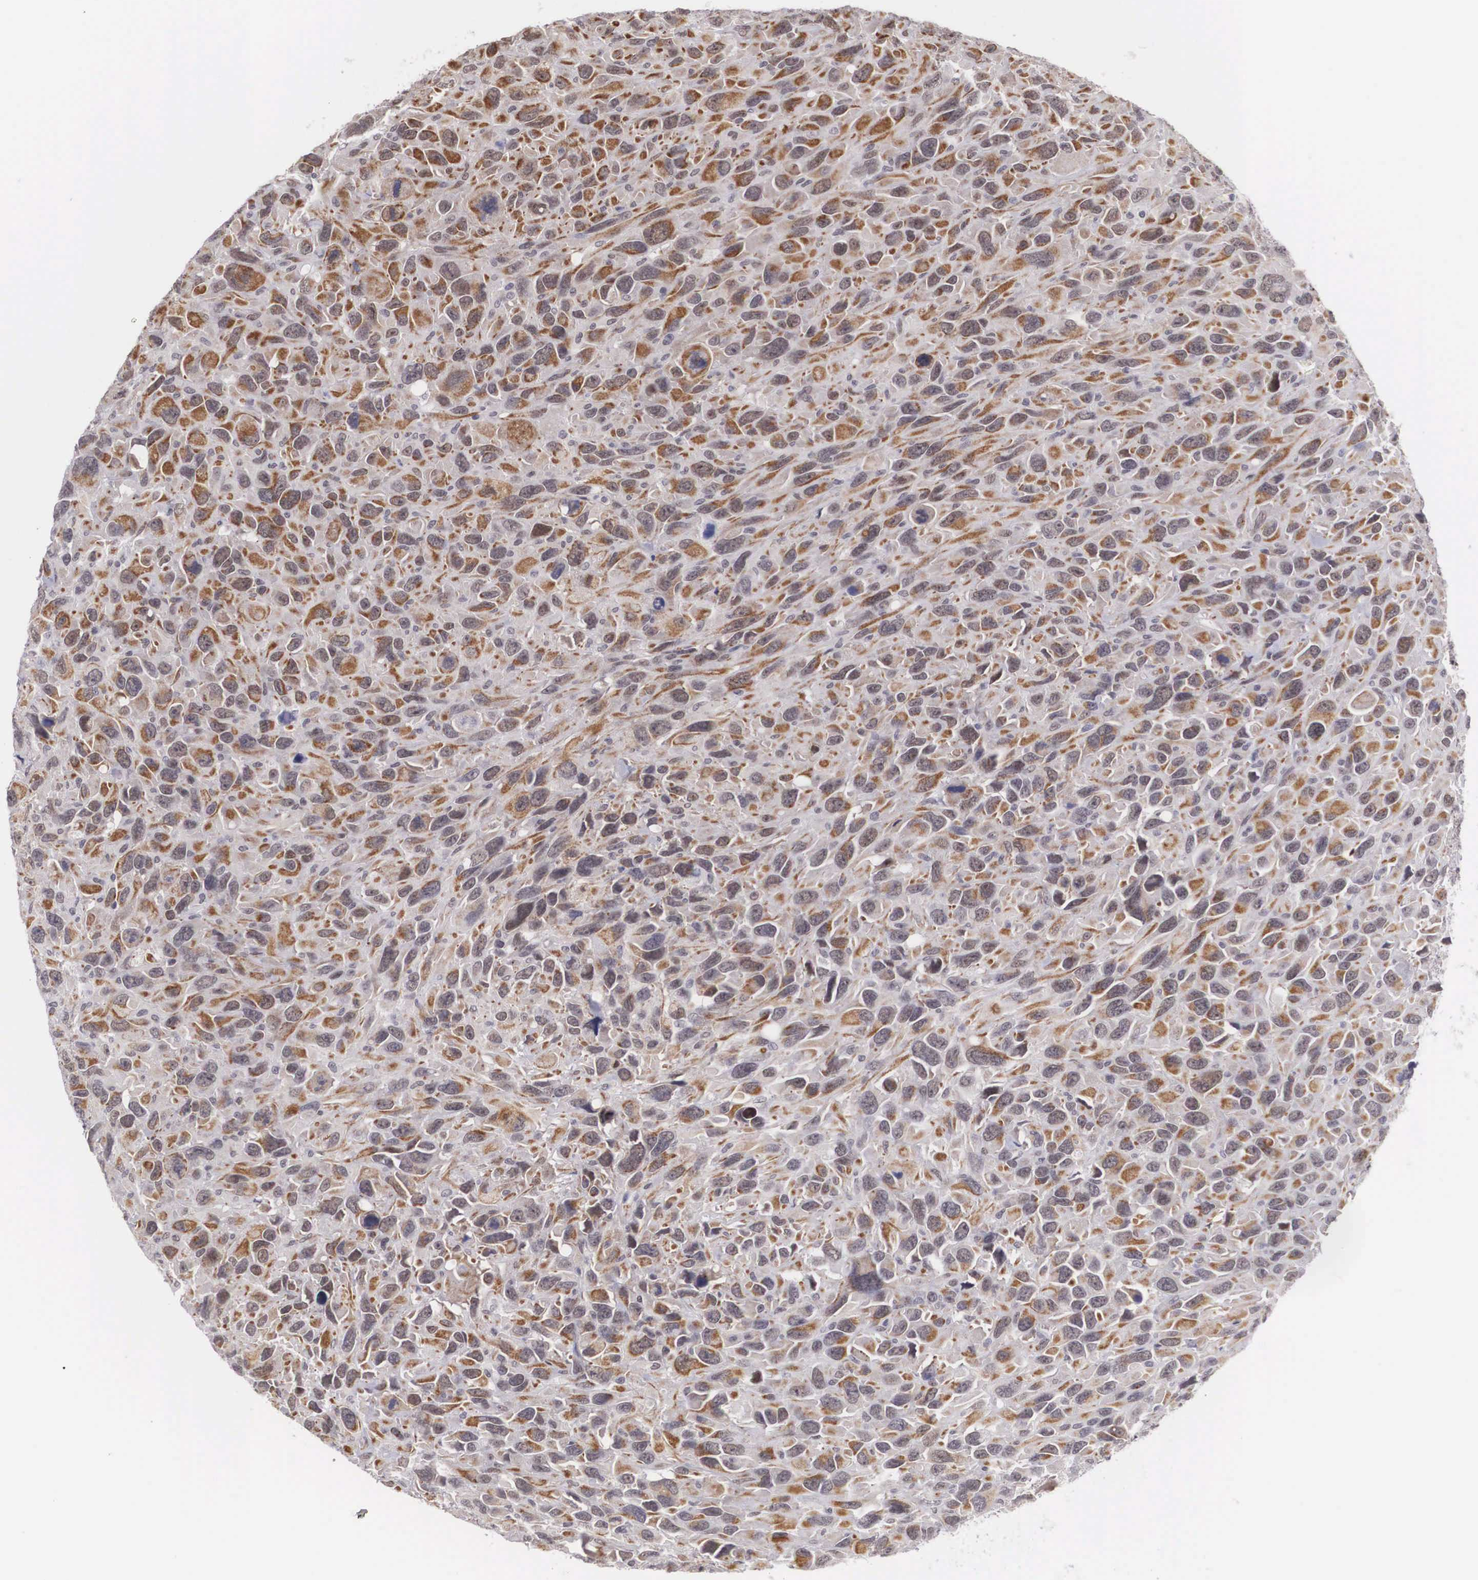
{"staining": {"intensity": "moderate", "quantity": "25%-75%", "location": "cytoplasmic/membranous"}, "tissue": "renal cancer", "cell_type": "Tumor cells", "image_type": "cancer", "snomed": [{"axis": "morphology", "description": "Adenocarcinoma, NOS"}, {"axis": "topography", "description": "Kidney"}], "caption": "Moderate cytoplasmic/membranous expression for a protein is identified in approximately 25%-75% of tumor cells of adenocarcinoma (renal) using immunohistochemistry.", "gene": "MORC2", "patient": {"sex": "male", "age": 79}}